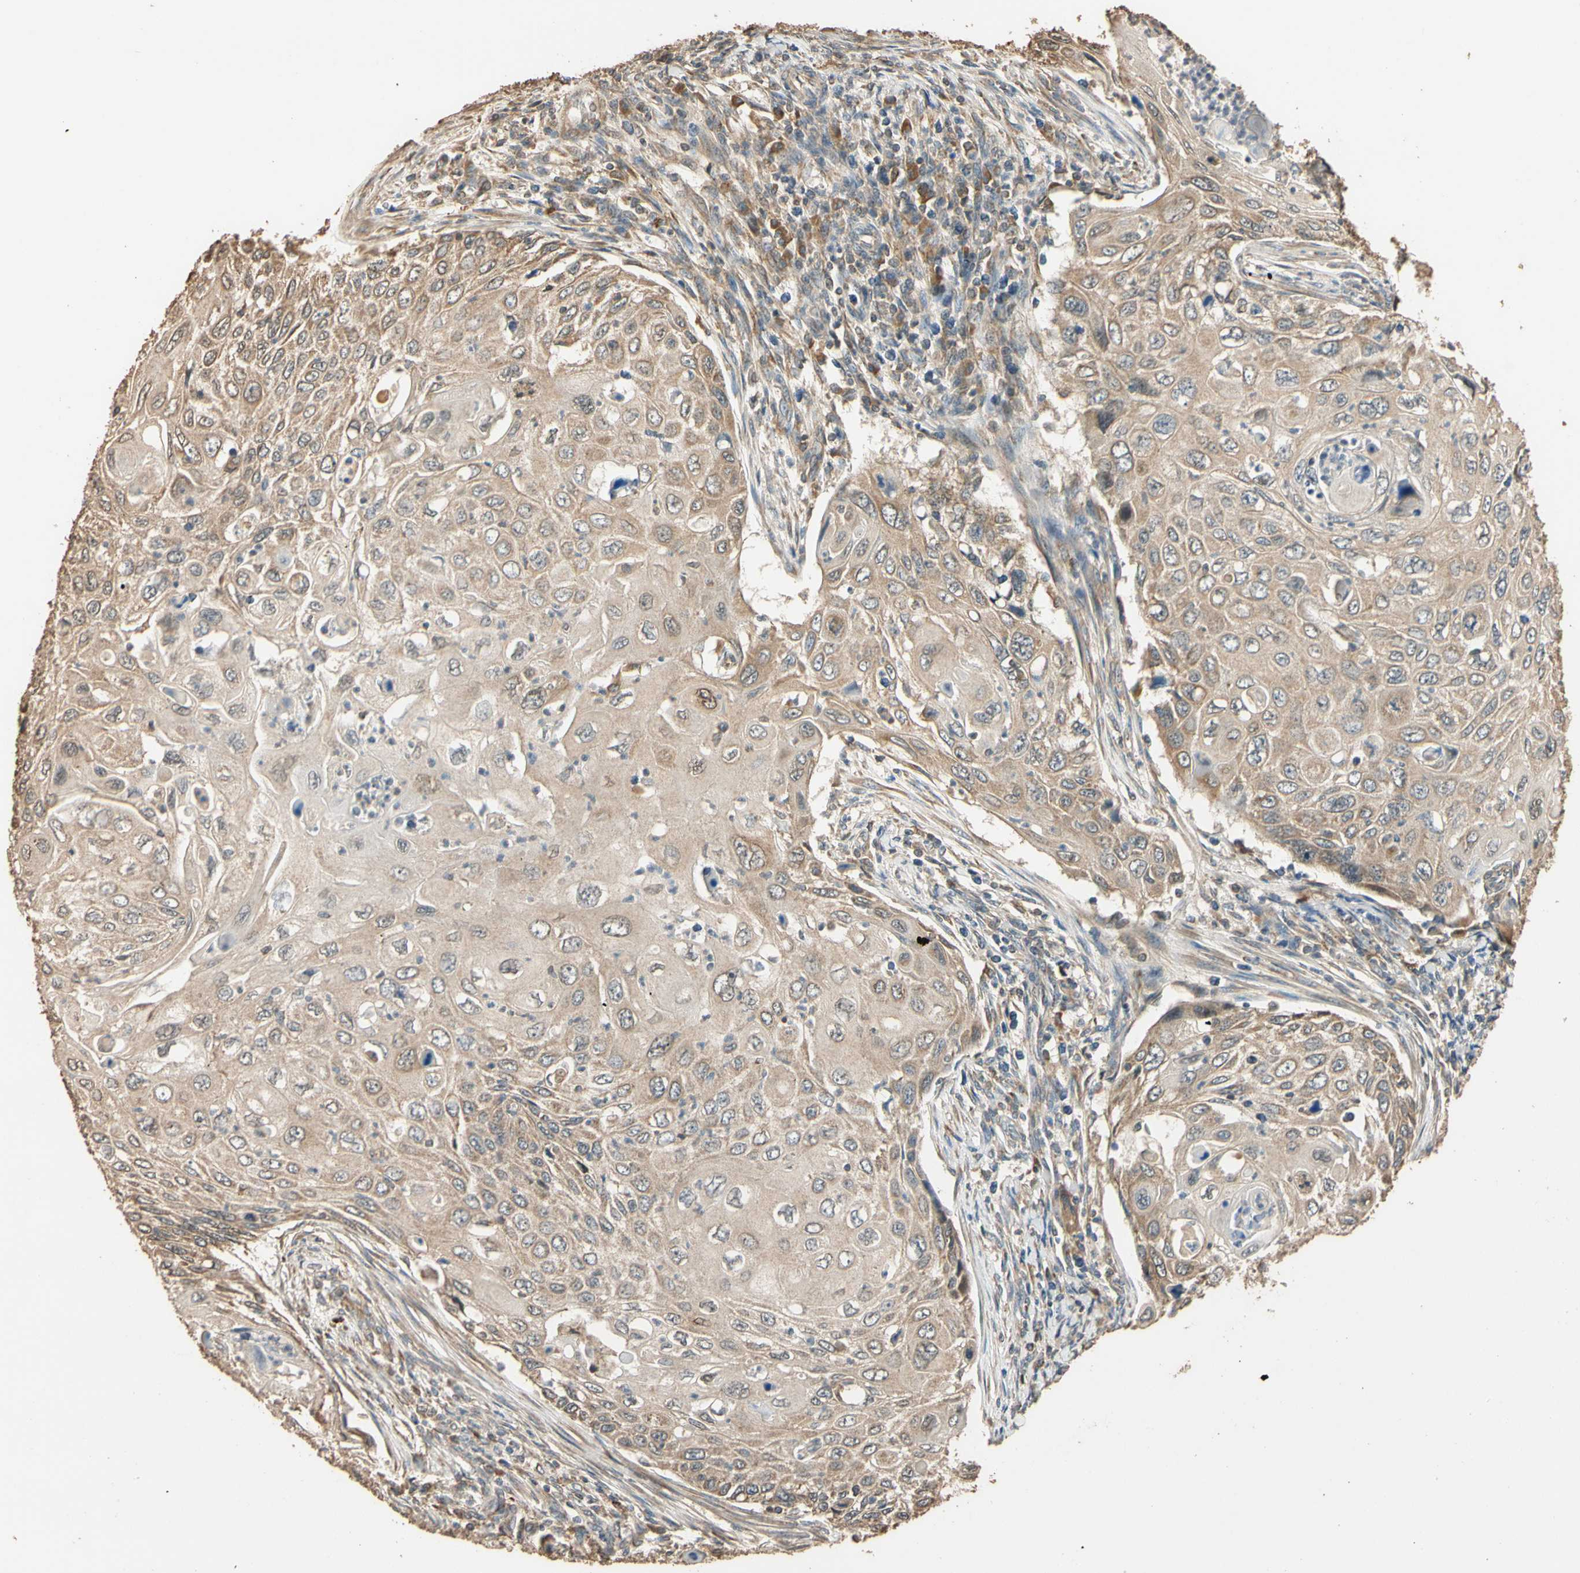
{"staining": {"intensity": "moderate", "quantity": ">75%", "location": "cytoplasmic/membranous,nuclear"}, "tissue": "cervical cancer", "cell_type": "Tumor cells", "image_type": "cancer", "snomed": [{"axis": "morphology", "description": "Squamous cell carcinoma, NOS"}, {"axis": "topography", "description": "Cervix"}], "caption": "Immunohistochemistry photomicrograph of human cervical squamous cell carcinoma stained for a protein (brown), which exhibits medium levels of moderate cytoplasmic/membranous and nuclear staining in about >75% of tumor cells.", "gene": "STX18", "patient": {"sex": "female", "age": 70}}